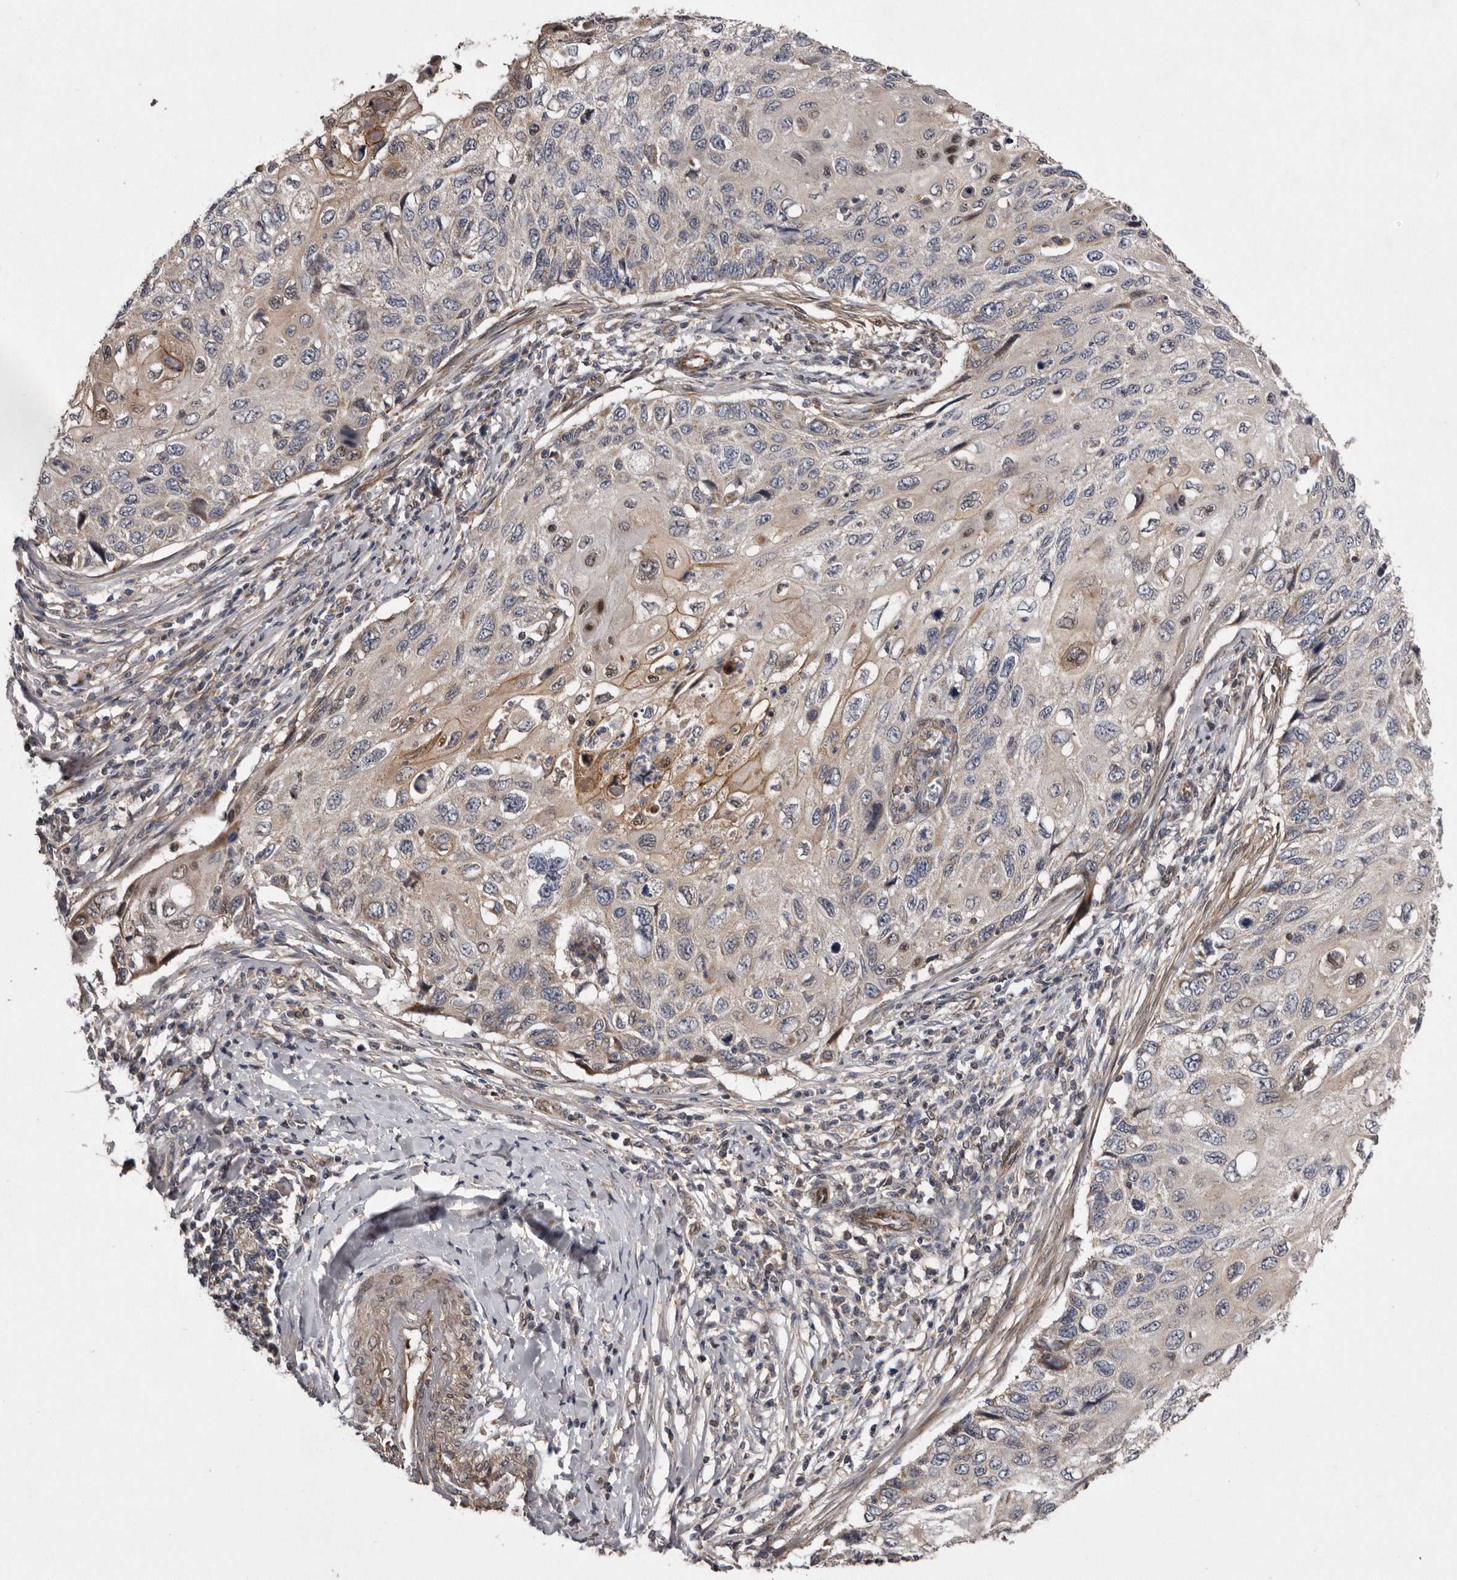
{"staining": {"intensity": "moderate", "quantity": "<25%", "location": "cytoplasmic/membranous"}, "tissue": "cervical cancer", "cell_type": "Tumor cells", "image_type": "cancer", "snomed": [{"axis": "morphology", "description": "Squamous cell carcinoma, NOS"}, {"axis": "topography", "description": "Cervix"}], "caption": "An IHC image of neoplastic tissue is shown. Protein staining in brown shows moderate cytoplasmic/membranous positivity in cervical squamous cell carcinoma within tumor cells.", "gene": "ARMCX1", "patient": {"sex": "female", "age": 70}}